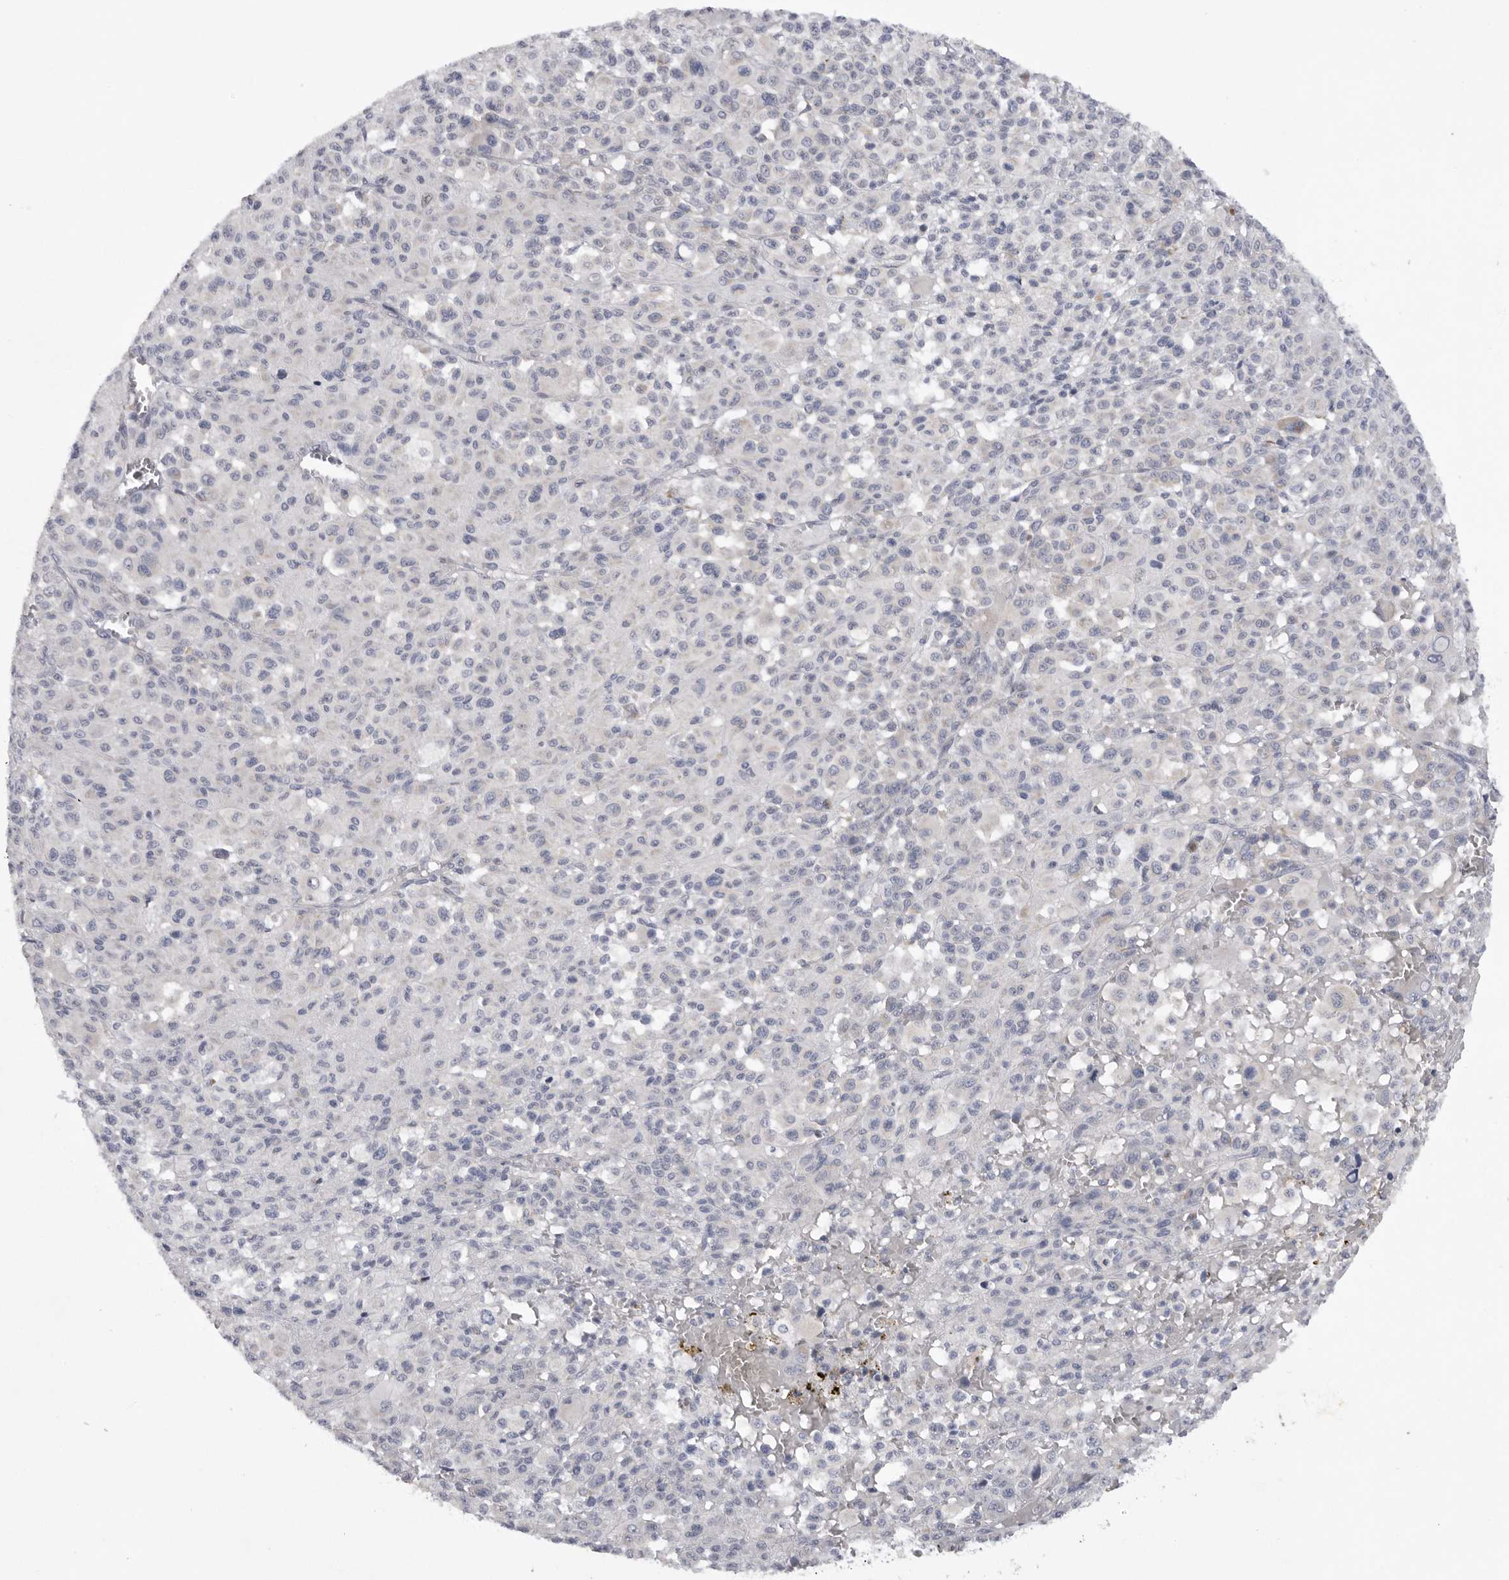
{"staining": {"intensity": "negative", "quantity": "none", "location": "none"}, "tissue": "melanoma", "cell_type": "Tumor cells", "image_type": "cancer", "snomed": [{"axis": "morphology", "description": "Malignant melanoma, Metastatic site"}, {"axis": "topography", "description": "Skin"}], "caption": "A high-resolution image shows IHC staining of melanoma, which reveals no significant staining in tumor cells.", "gene": "USP24", "patient": {"sex": "female", "age": 74}}